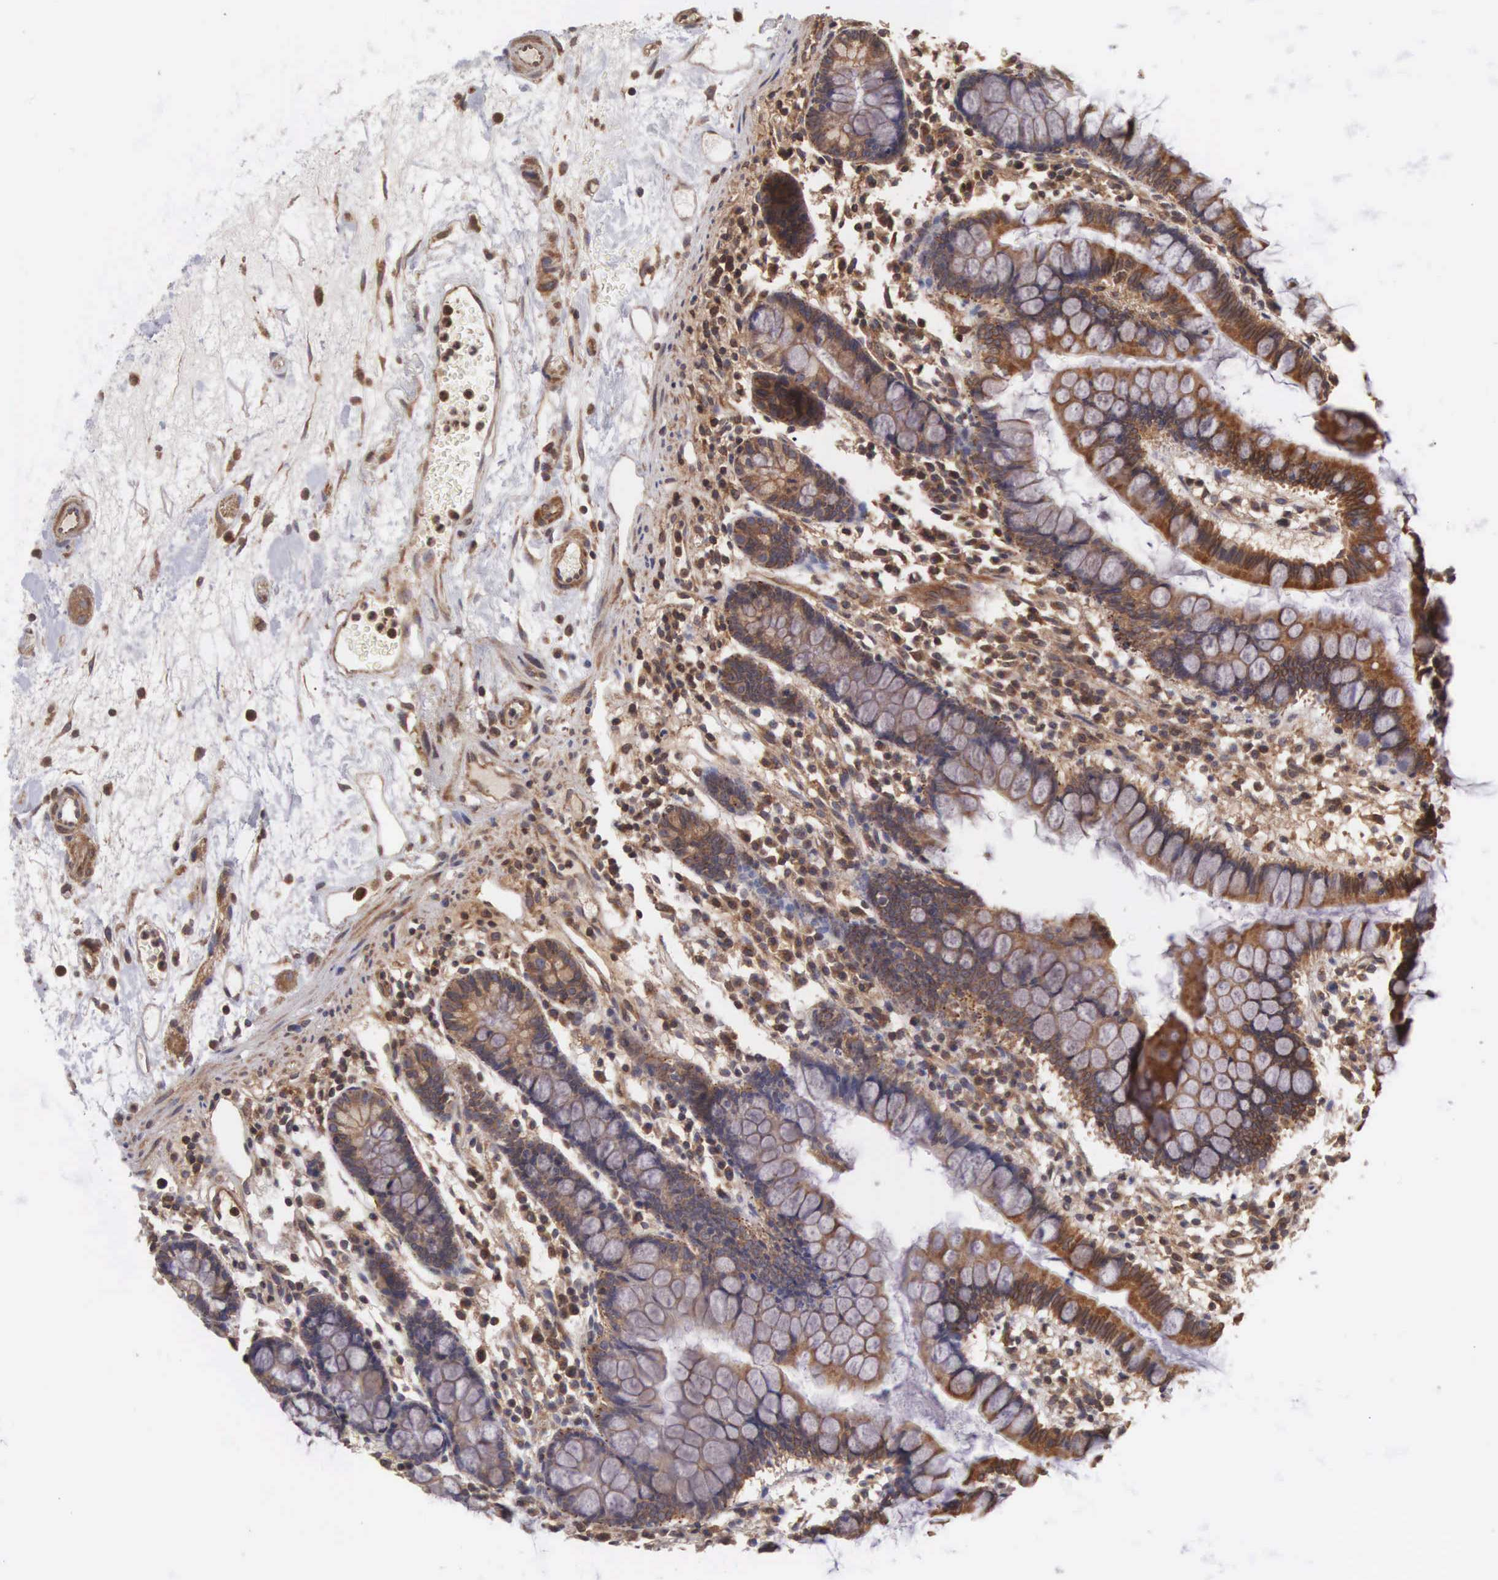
{"staining": {"intensity": "strong", "quantity": ">75%", "location": "cytoplasmic/membranous"}, "tissue": "small intestine", "cell_type": "Glandular cells", "image_type": "normal", "snomed": [{"axis": "morphology", "description": "Normal tissue, NOS"}, {"axis": "topography", "description": "Small intestine"}], "caption": "The photomicrograph demonstrates staining of benign small intestine, revealing strong cytoplasmic/membranous protein expression (brown color) within glandular cells. (DAB IHC, brown staining for protein, blue staining for nuclei).", "gene": "DHRS1", "patient": {"sex": "female", "age": 51}}